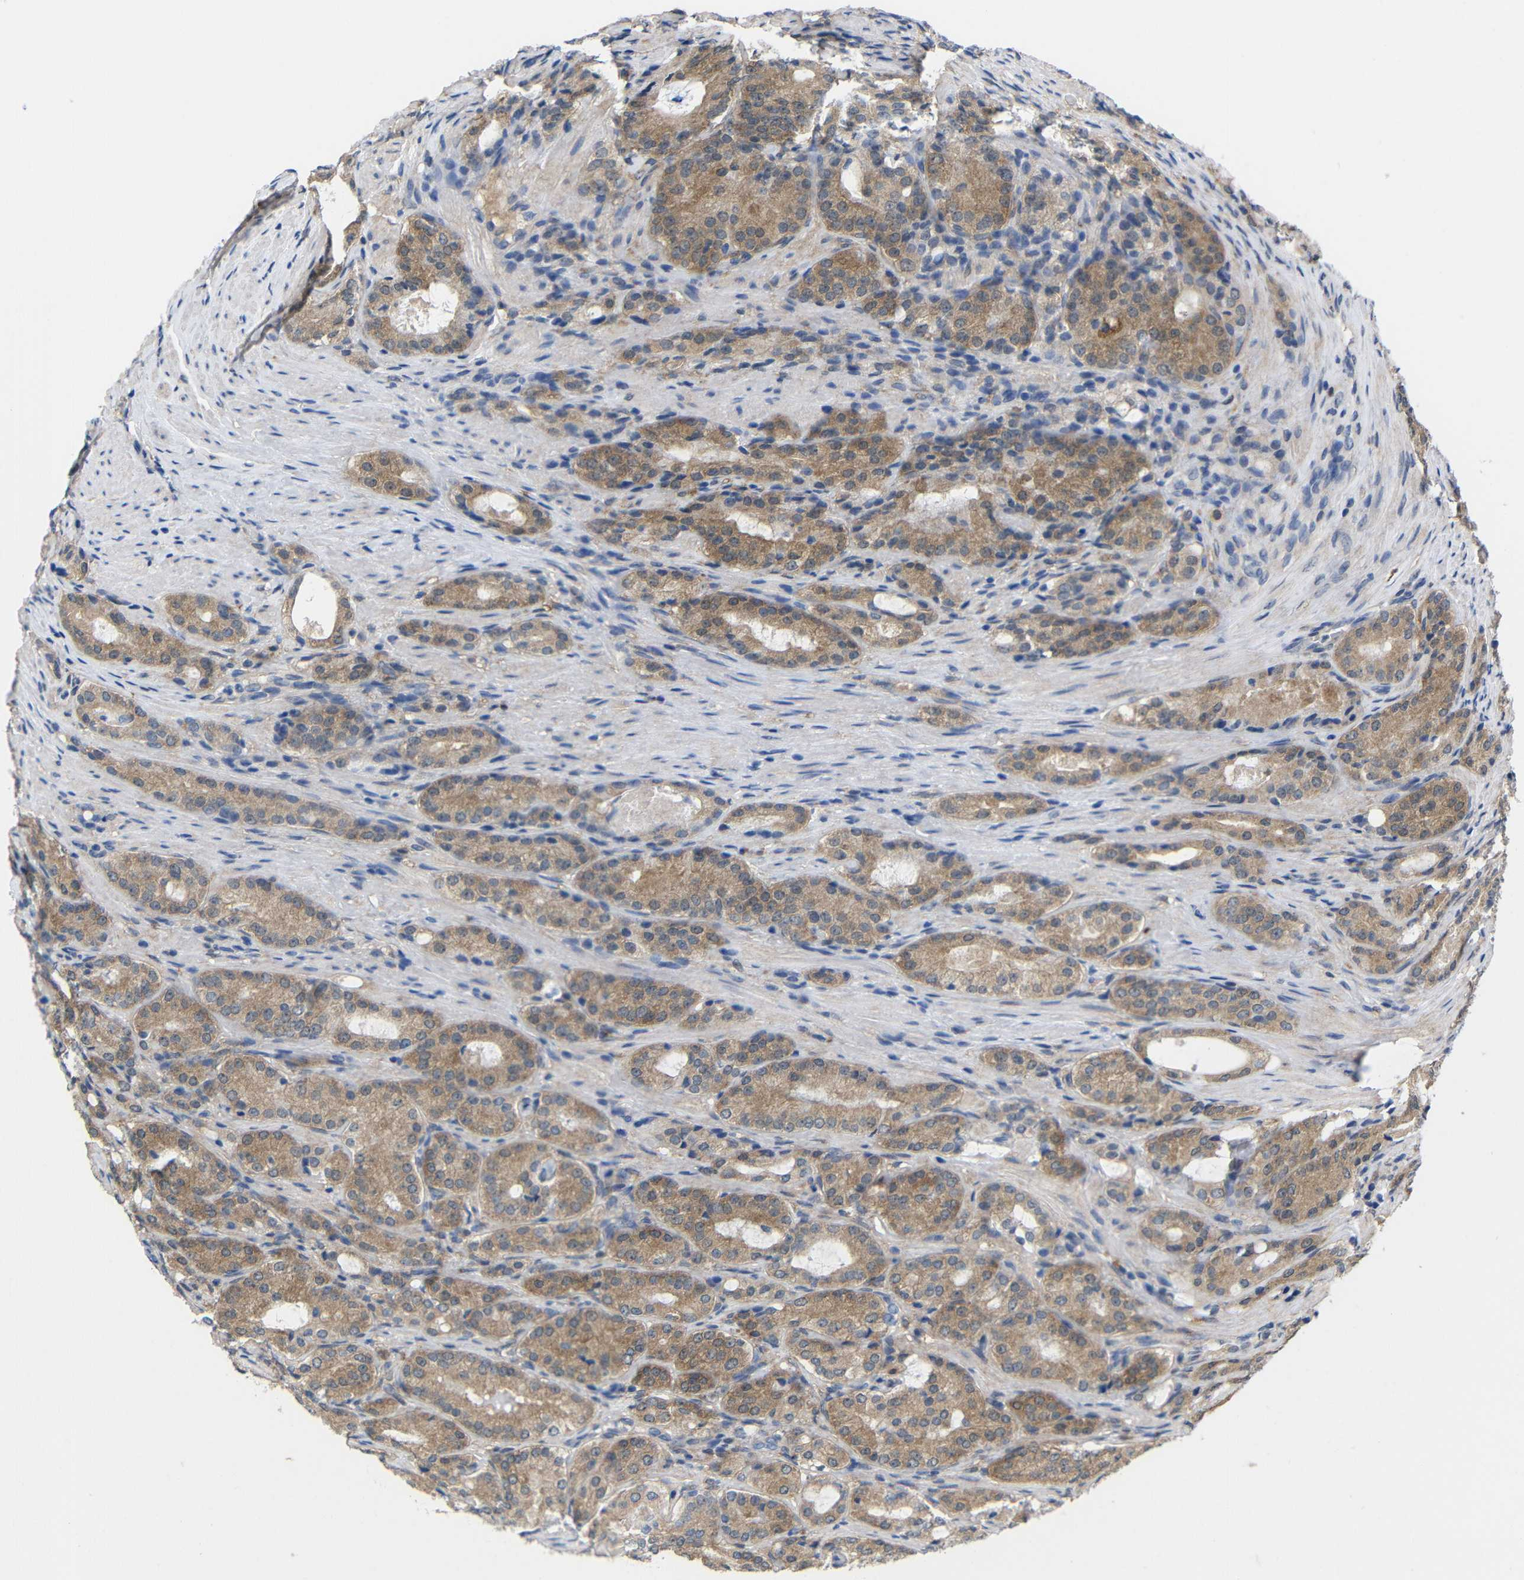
{"staining": {"intensity": "moderate", "quantity": ">75%", "location": "cytoplasmic/membranous"}, "tissue": "prostate cancer", "cell_type": "Tumor cells", "image_type": "cancer", "snomed": [{"axis": "morphology", "description": "Adenocarcinoma, High grade"}, {"axis": "topography", "description": "Prostate"}], "caption": "The immunohistochemical stain labels moderate cytoplasmic/membranous staining in tumor cells of prostate cancer (adenocarcinoma (high-grade)) tissue.", "gene": "PEBP1", "patient": {"sex": "male", "age": 72}}